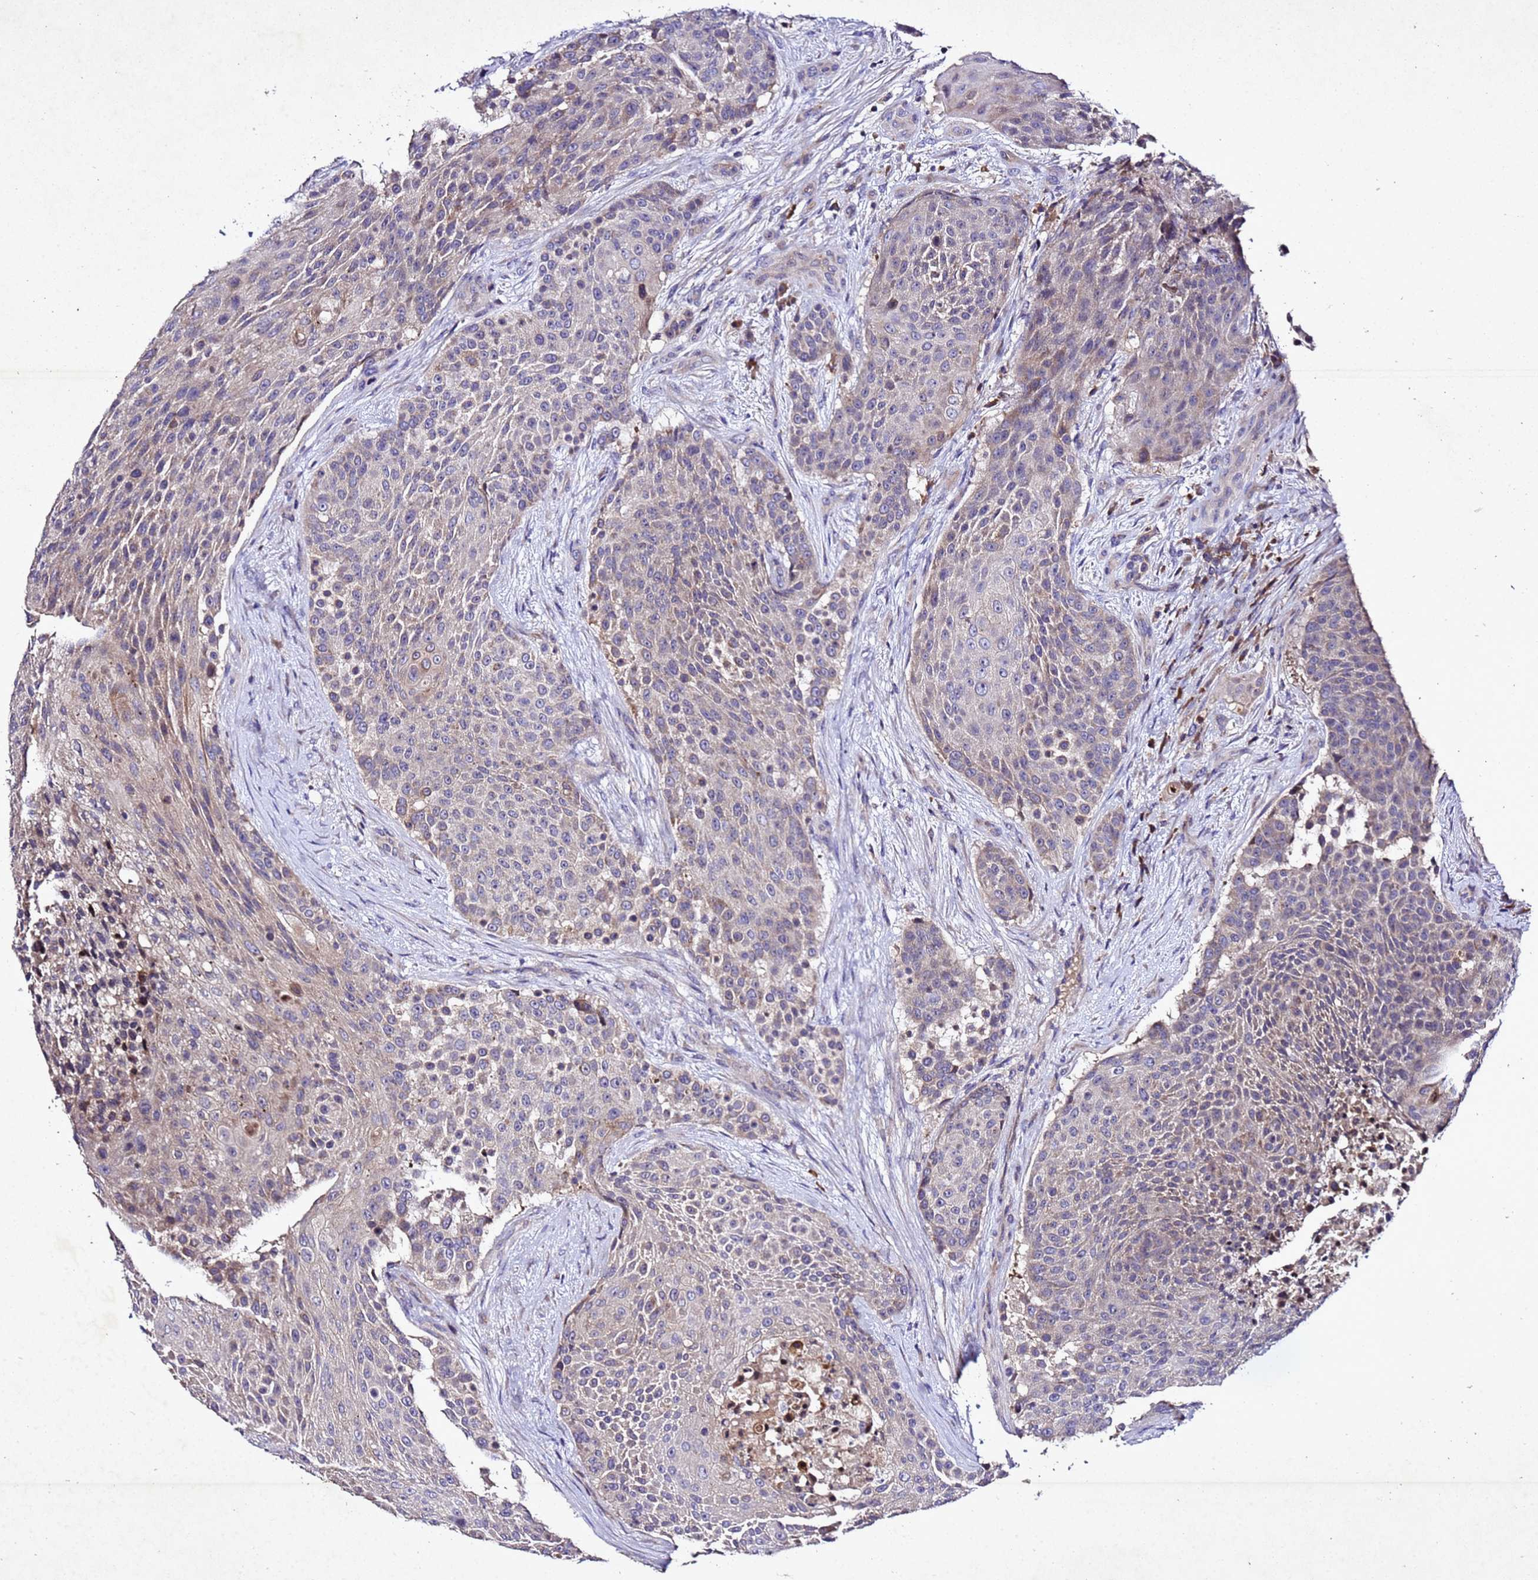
{"staining": {"intensity": "weak", "quantity": "<25%", "location": "cytoplasmic/membranous"}, "tissue": "urothelial cancer", "cell_type": "Tumor cells", "image_type": "cancer", "snomed": [{"axis": "morphology", "description": "Urothelial carcinoma, High grade"}, {"axis": "topography", "description": "Urinary bladder"}], "caption": "DAB immunohistochemical staining of human urothelial cancer demonstrates no significant staining in tumor cells. Nuclei are stained in blue.", "gene": "SV2B", "patient": {"sex": "female", "age": 63}}